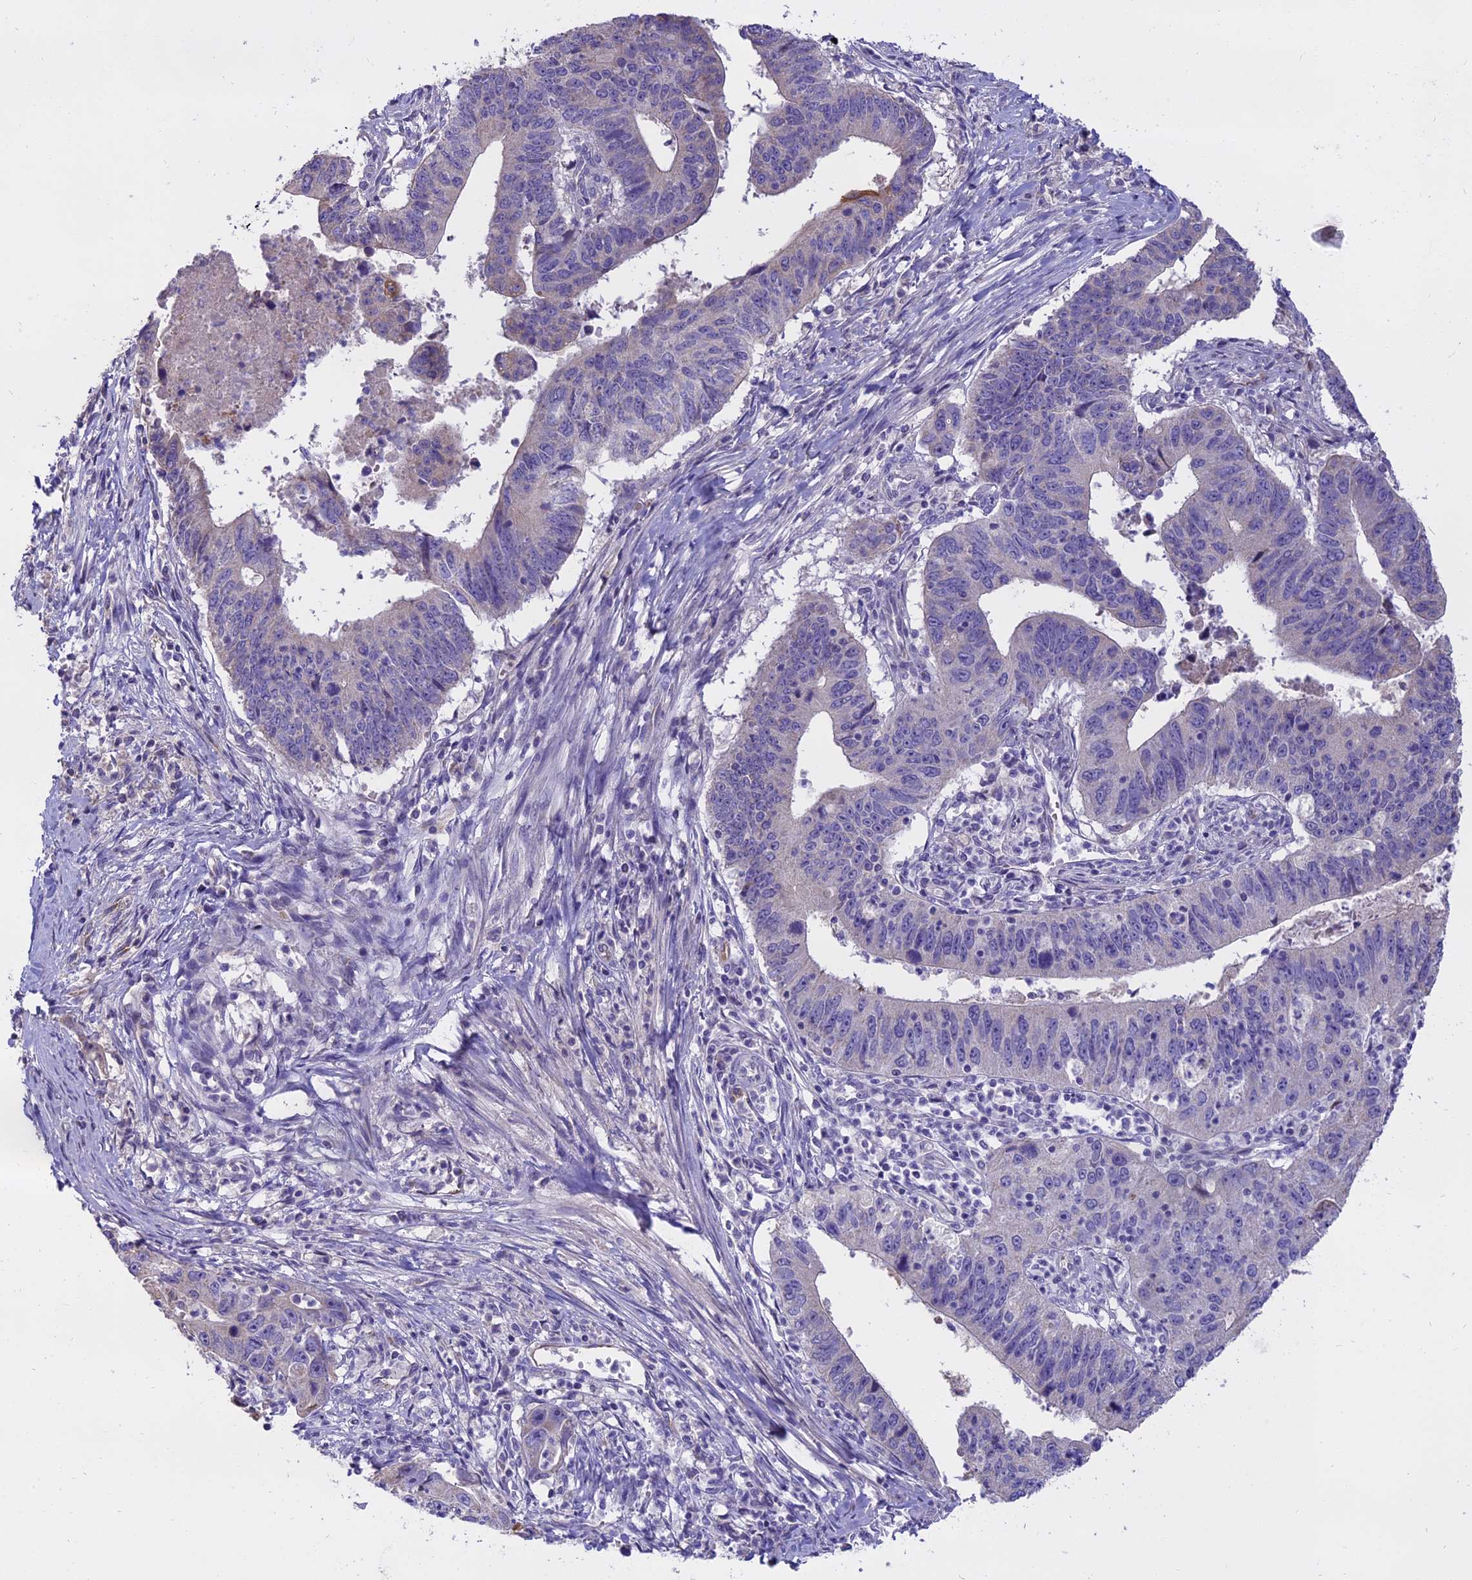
{"staining": {"intensity": "negative", "quantity": "none", "location": "none"}, "tissue": "stomach cancer", "cell_type": "Tumor cells", "image_type": "cancer", "snomed": [{"axis": "morphology", "description": "Adenocarcinoma, NOS"}, {"axis": "topography", "description": "Stomach"}], "caption": "The photomicrograph reveals no significant positivity in tumor cells of adenocarcinoma (stomach).", "gene": "WFDC2", "patient": {"sex": "male", "age": 59}}